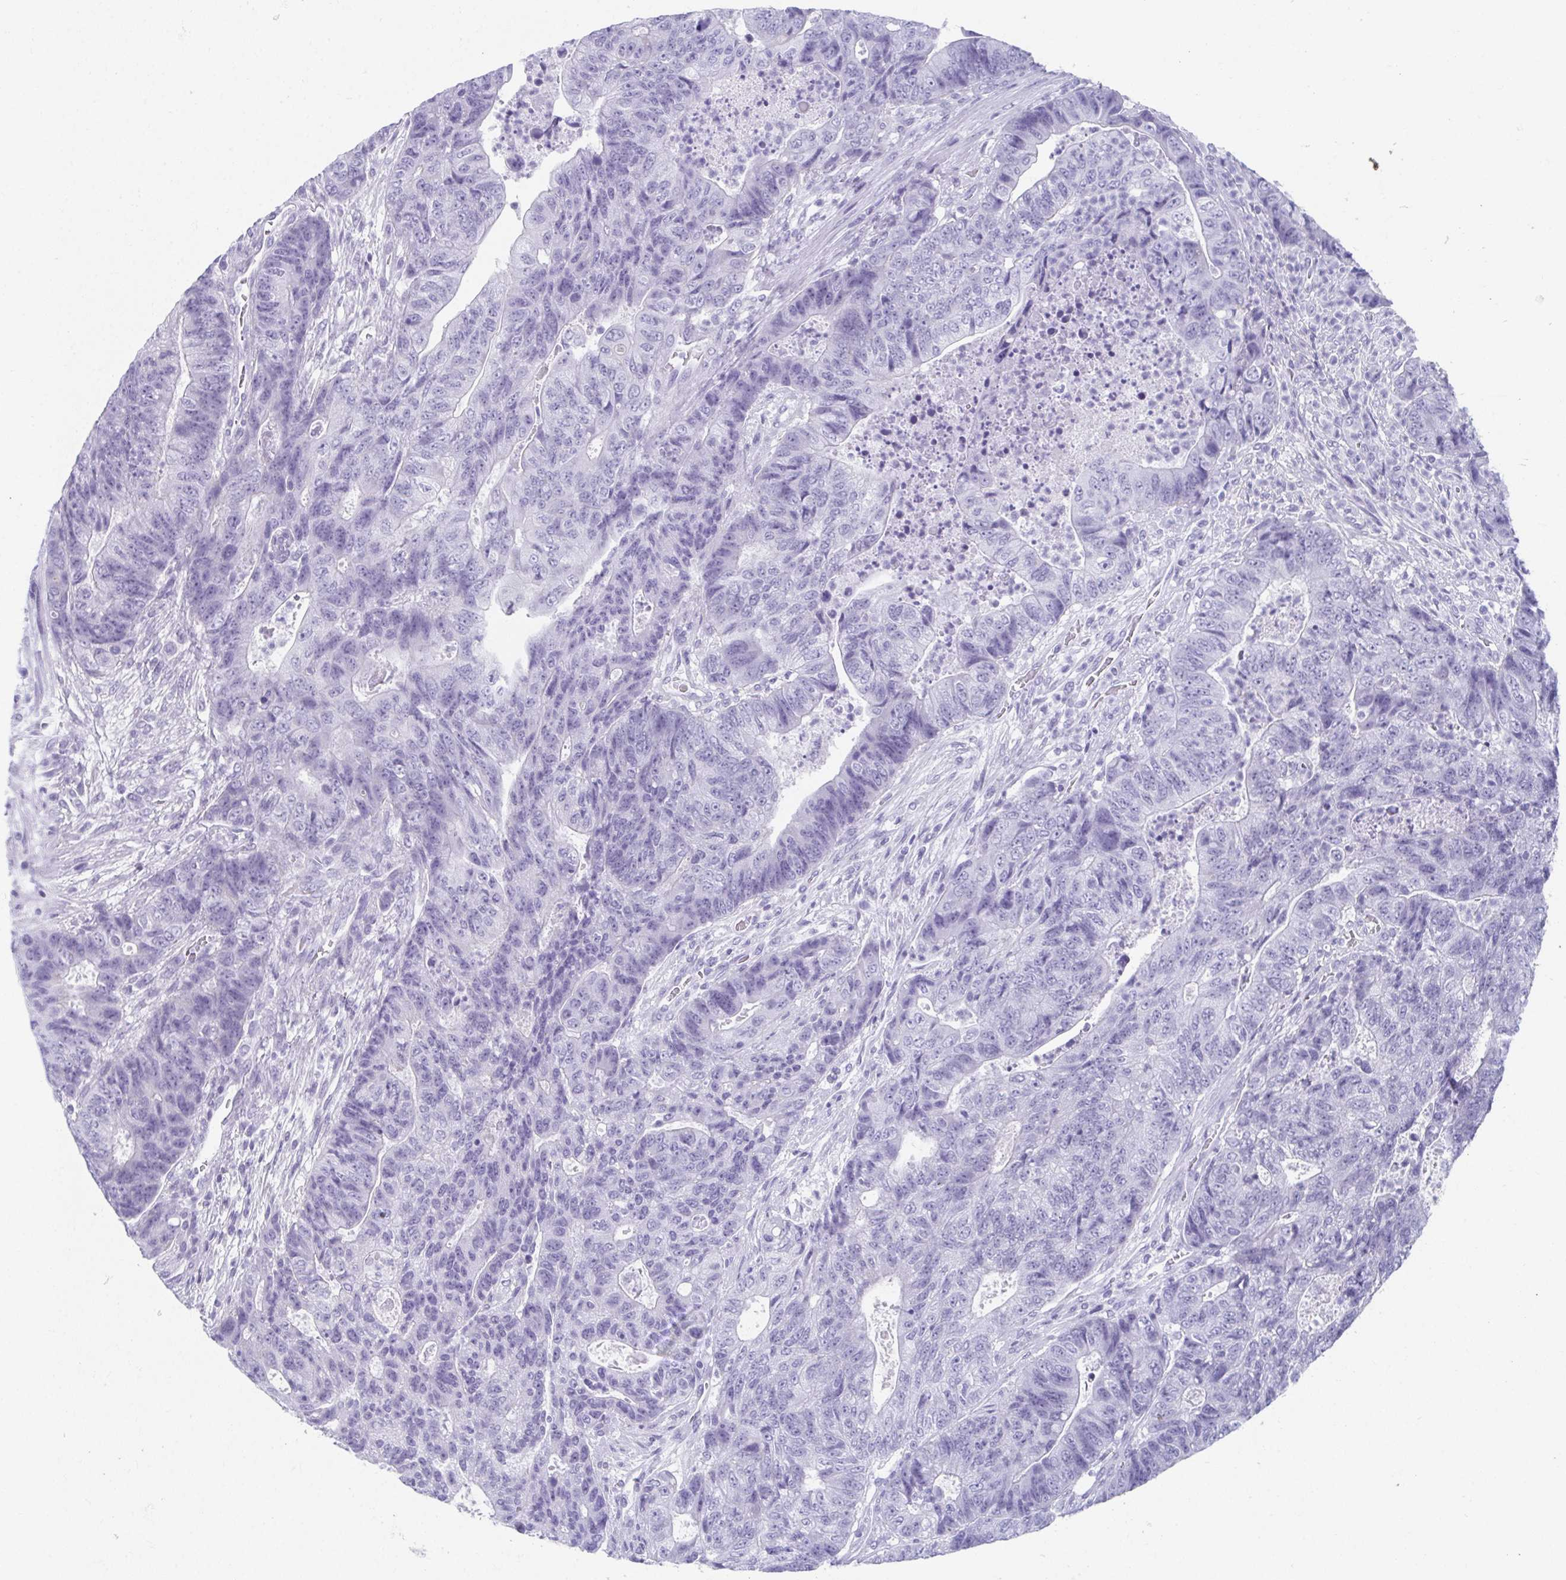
{"staining": {"intensity": "negative", "quantity": "none", "location": "none"}, "tissue": "colorectal cancer", "cell_type": "Tumor cells", "image_type": "cancer", "snomed": [{"axis": "morphology", "description": "Adenocarcinoma, NOS"}, {"axis": "topography", "description": "Colon"}], "caption": "Protein analysis of adenocarcinoma (colorectal) demonstrates no significant staining in tumor cells. (DAB (3,3'-diaminobenzidine) immunohistochemistry (IHC) visualized using brightfield microscopy, high magnification).", "gene": "GHRL", "patient": {"sex": "female", "age": 48}}